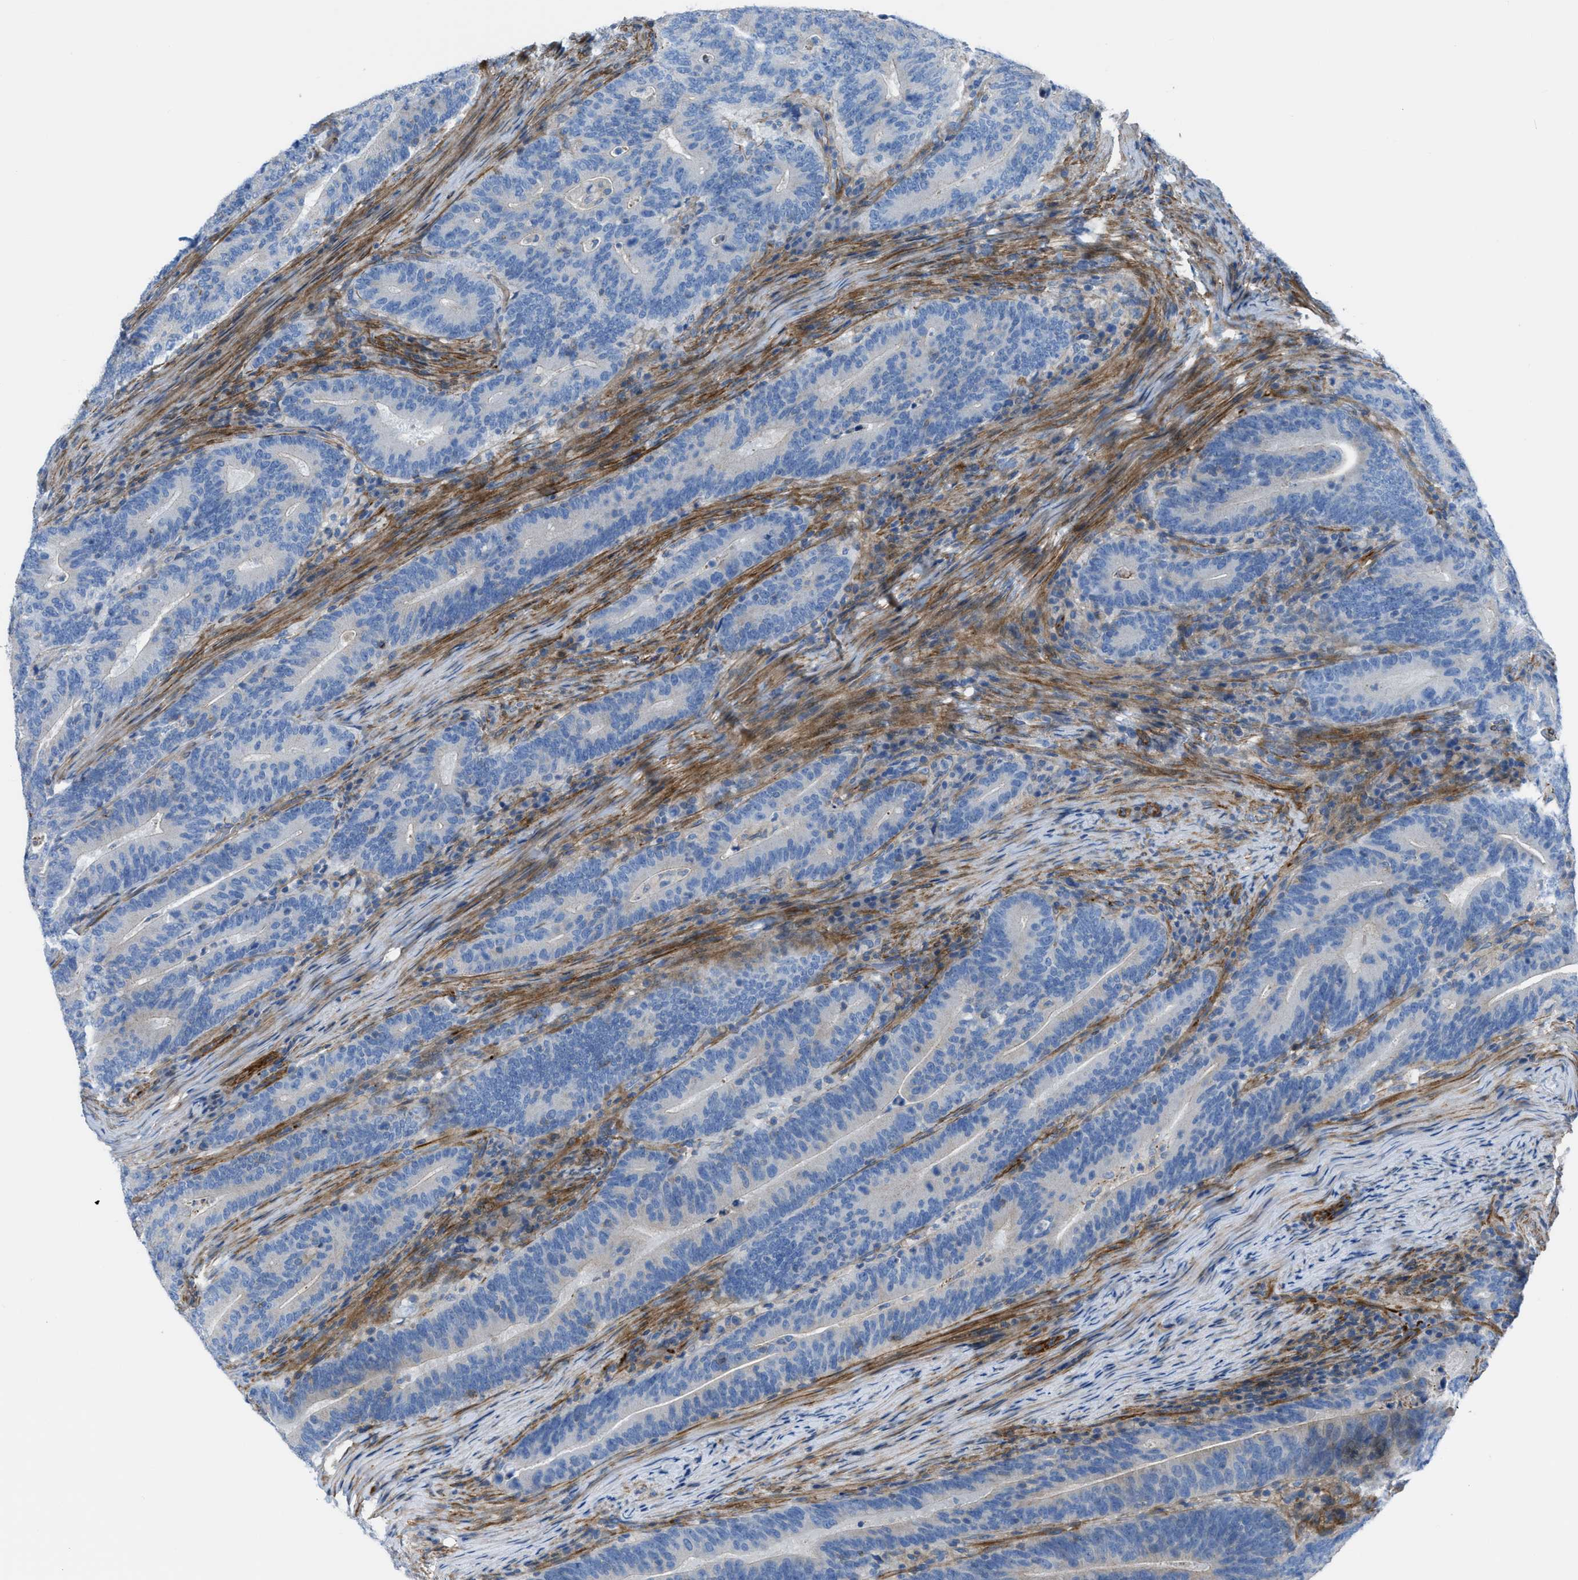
{"staining": {"intensity": "negative", "quantity": "none", "location": "none"}, "tissue": "colorectal cancer", "cell_type": "Tumor cells", "image_type": "cancer", "snomed": [{"axis": "morphology", "description": "Adenocarcinoma, NOS"}, {"axis": "topography", "description": "Colon"}], "caption": "Tumor cells show no significant positivity in colorectal cancer (adenocarcinoma).", "gene": "KCNH7", "patient": {"sex": "female", "age": 66}}